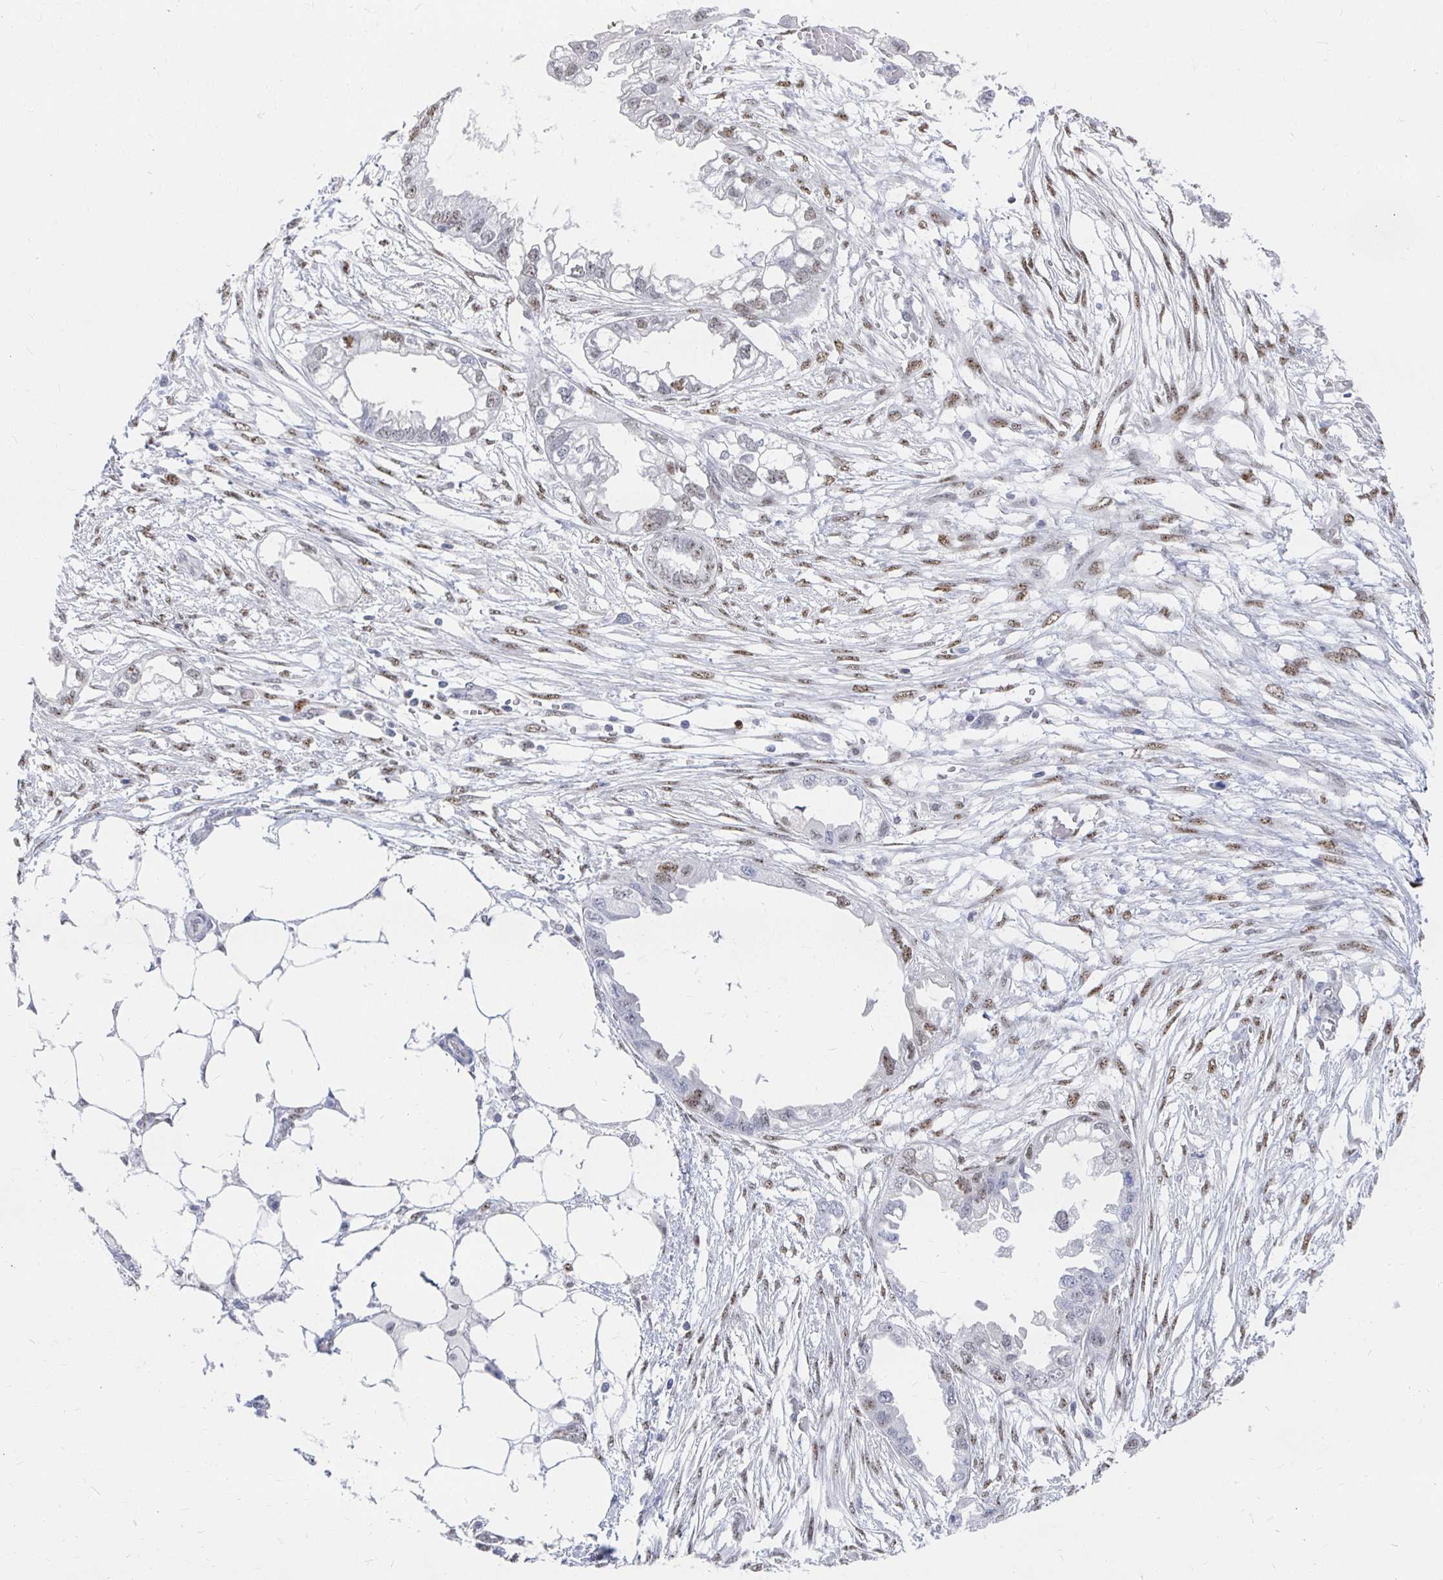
{"staining": {"intensity": "moderate", "quantity": "25%-75%", "location": "nuclear"}, "tissue": "endometrial cancer", "cell_type": "Tumor cells", "image_type": "cancer", "snomed": [{"axis": "morphology", "description": "Adenocarcinoma, NOS"}, {"axis": "morphology", "description": "Adenocarcinoma, metastatic, NOS"}, {"axis": "topography", "description": "Adipose tissue"}, {"axis": "topography", "description": "Endometrium"}], "caption": "A brown stain shows moderate nuclear positivity of a protein in human endometrial adenocarcinoma tumor cells.", "gene": "CLIC3", "patient": {"sex": "female", "age": 67}}